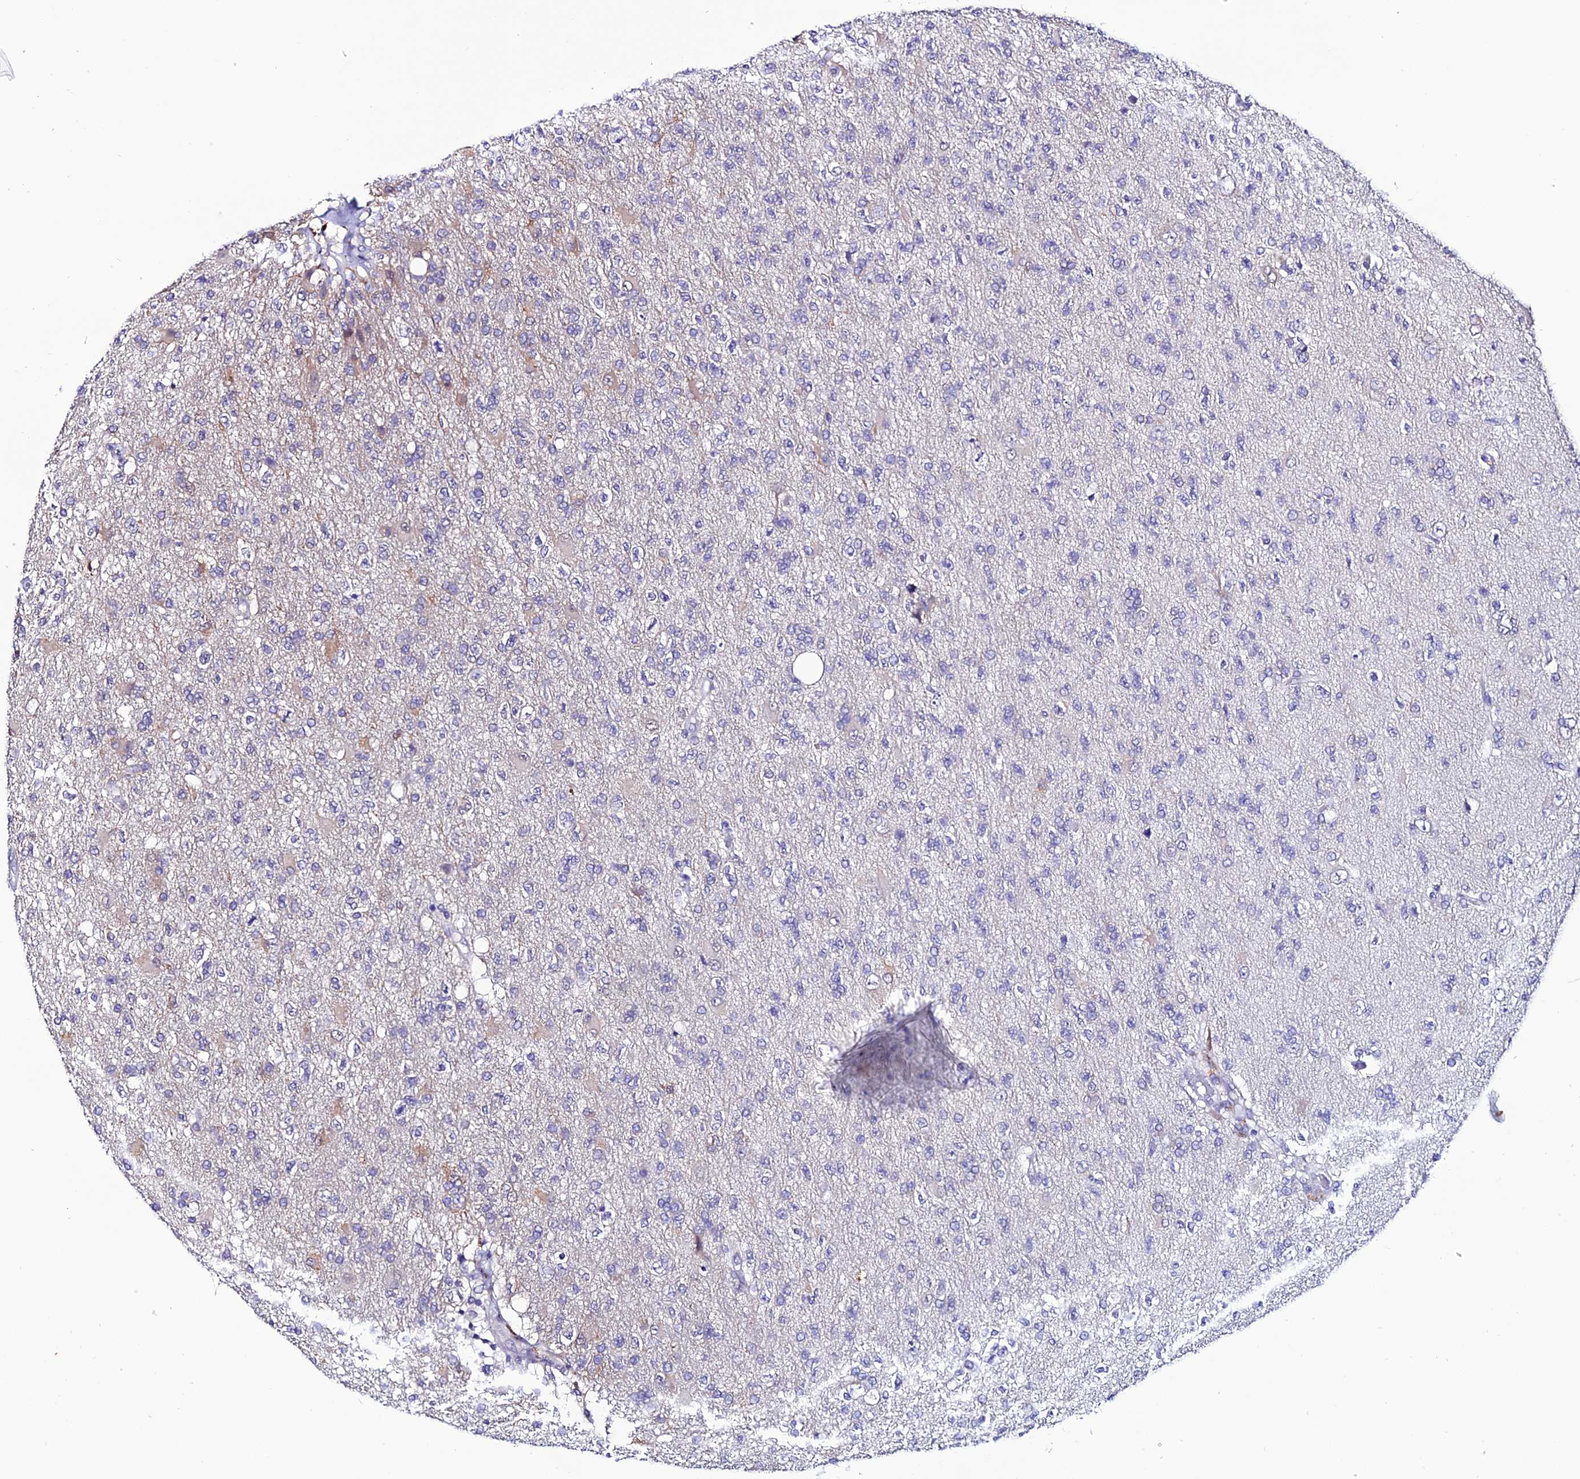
{"staining": {"intensity": "negative", "quantity": "none", "location": "none"}, "tissue": "glioma", "cell_type": "Tumor cells", "image_type": "cancer", "snomed": [{"axis": "morphology", "description": "Glioma, malignant, High grade"}, {"axis": "topography", "description": "Brain"}], "caption": "Immunohistochemical staining of glioma displays no significant expression in tumor cells. Nuclei are stained in blue.", "gene": "FZD8", "patient": {"sex": "male", "age": 56}}